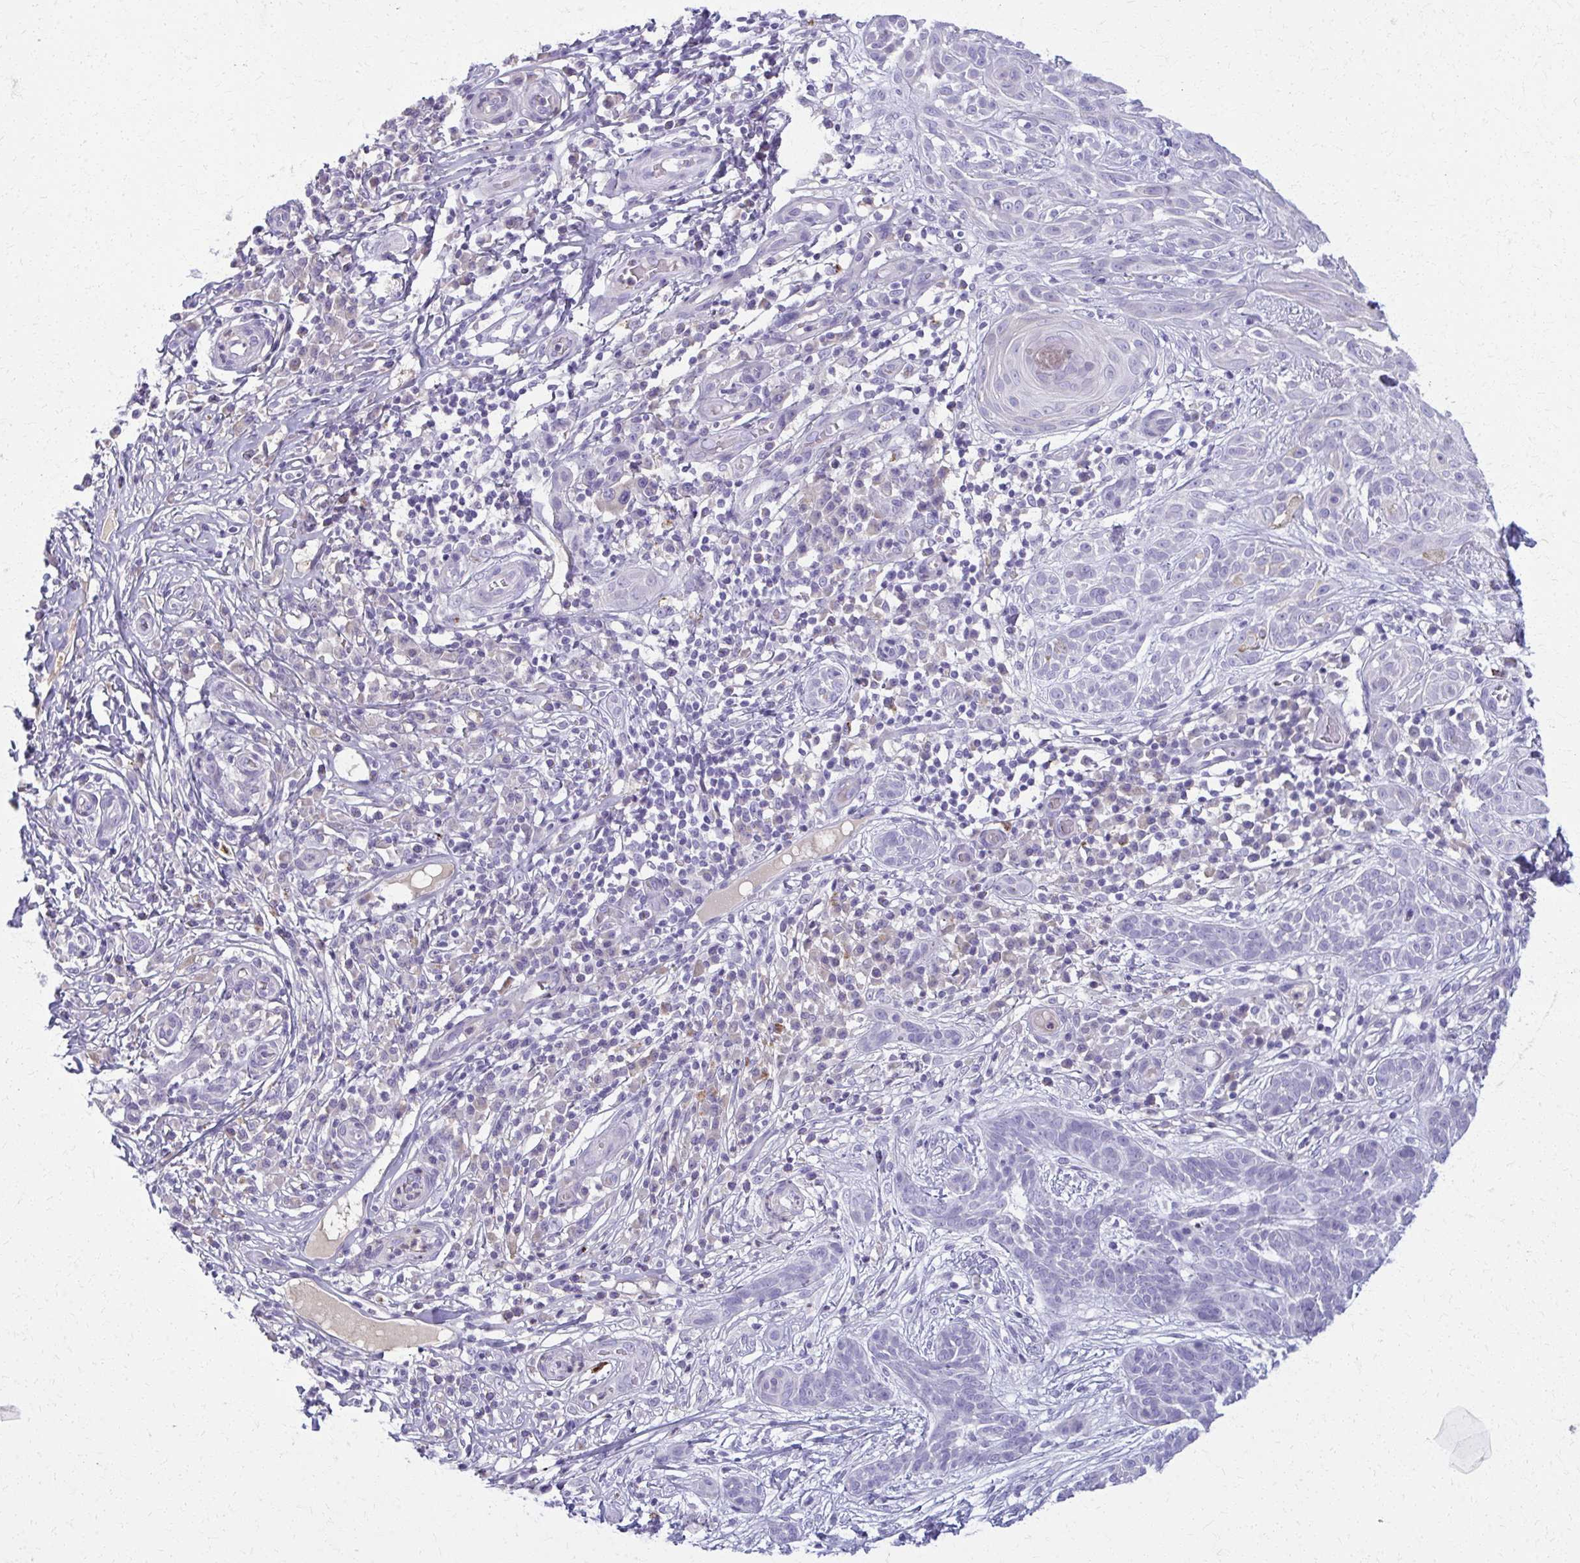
{"staining": {"intensity": "negative", "quantity": "none", "location": "none"}, "tissue": "skin cancer", "cell_type": "Tumor cells", "image_type": "cancer", "snomed": [{"axis": "morphology", "description": "Basal cell carcinoma"}, {"axis": "topography", "description": "Skin"}, {"axis": "topography", "description": "Skin, foot"}], "caption": "The histopathology image exhibits no significant positivity in tumor cells of skin cancer.", "gene": "OR4M1", "patient": {"sex": "female", "age": 86}}